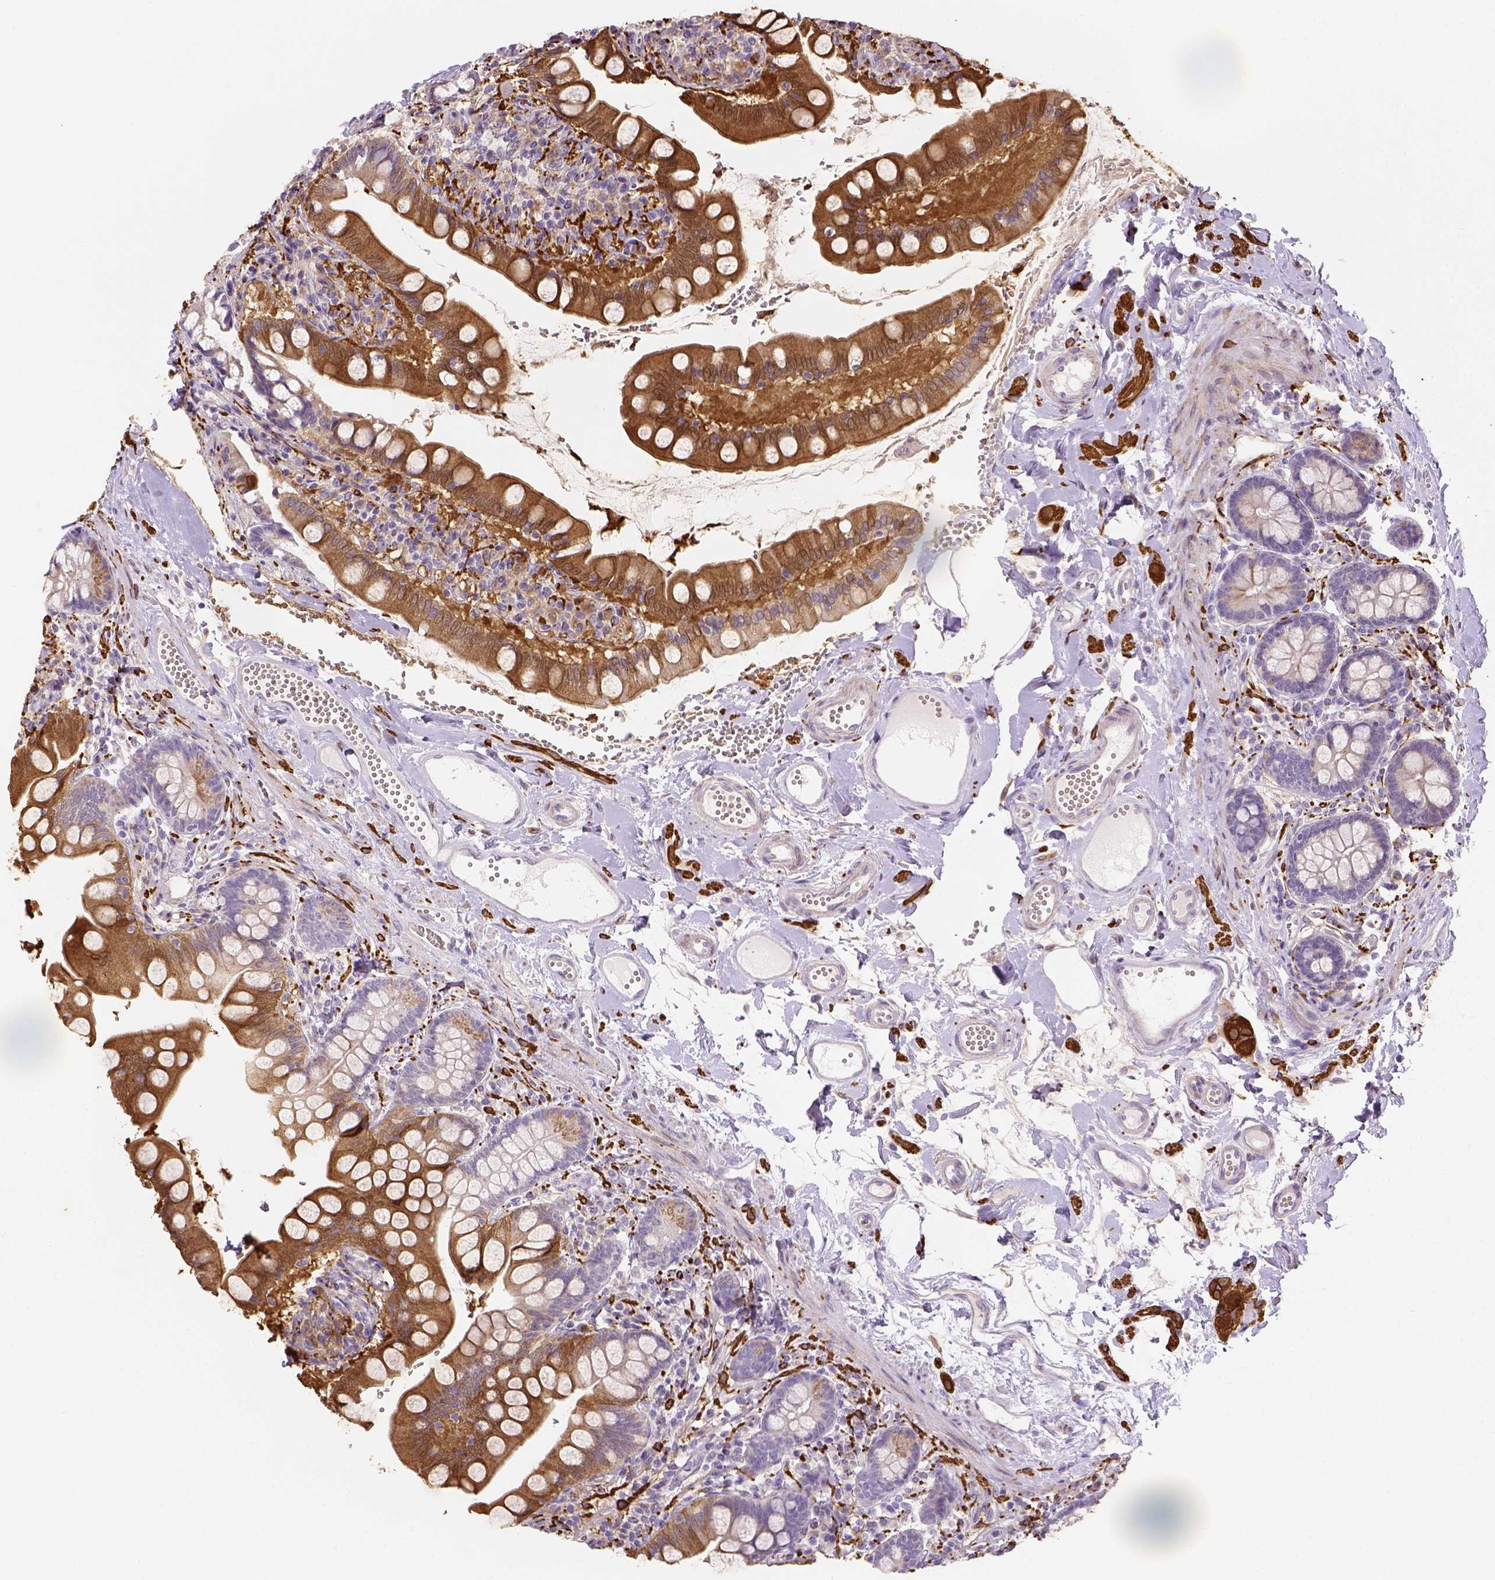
{"staining": {"intensity": "strong", "quantity": "25%-75%", "location": "cytoplasmic/membranous,nuclear"}, "tissue": "small intestine", "cell_type": "Glandular cells", "image_type": "normal", "snomed": [{"axis": "morphology", "description": "Normal tissue, NOS"}, {"axis": "topography", "description": "Small intestine"}], "caption": "Unremarkable small intestine demonstrates strong cytoplasmic/membranous,nuclear staining in approximately 25%-75% of glandular cells.", "gene": "CACNB1", "patient": {"sex": "female", "age": 56}}